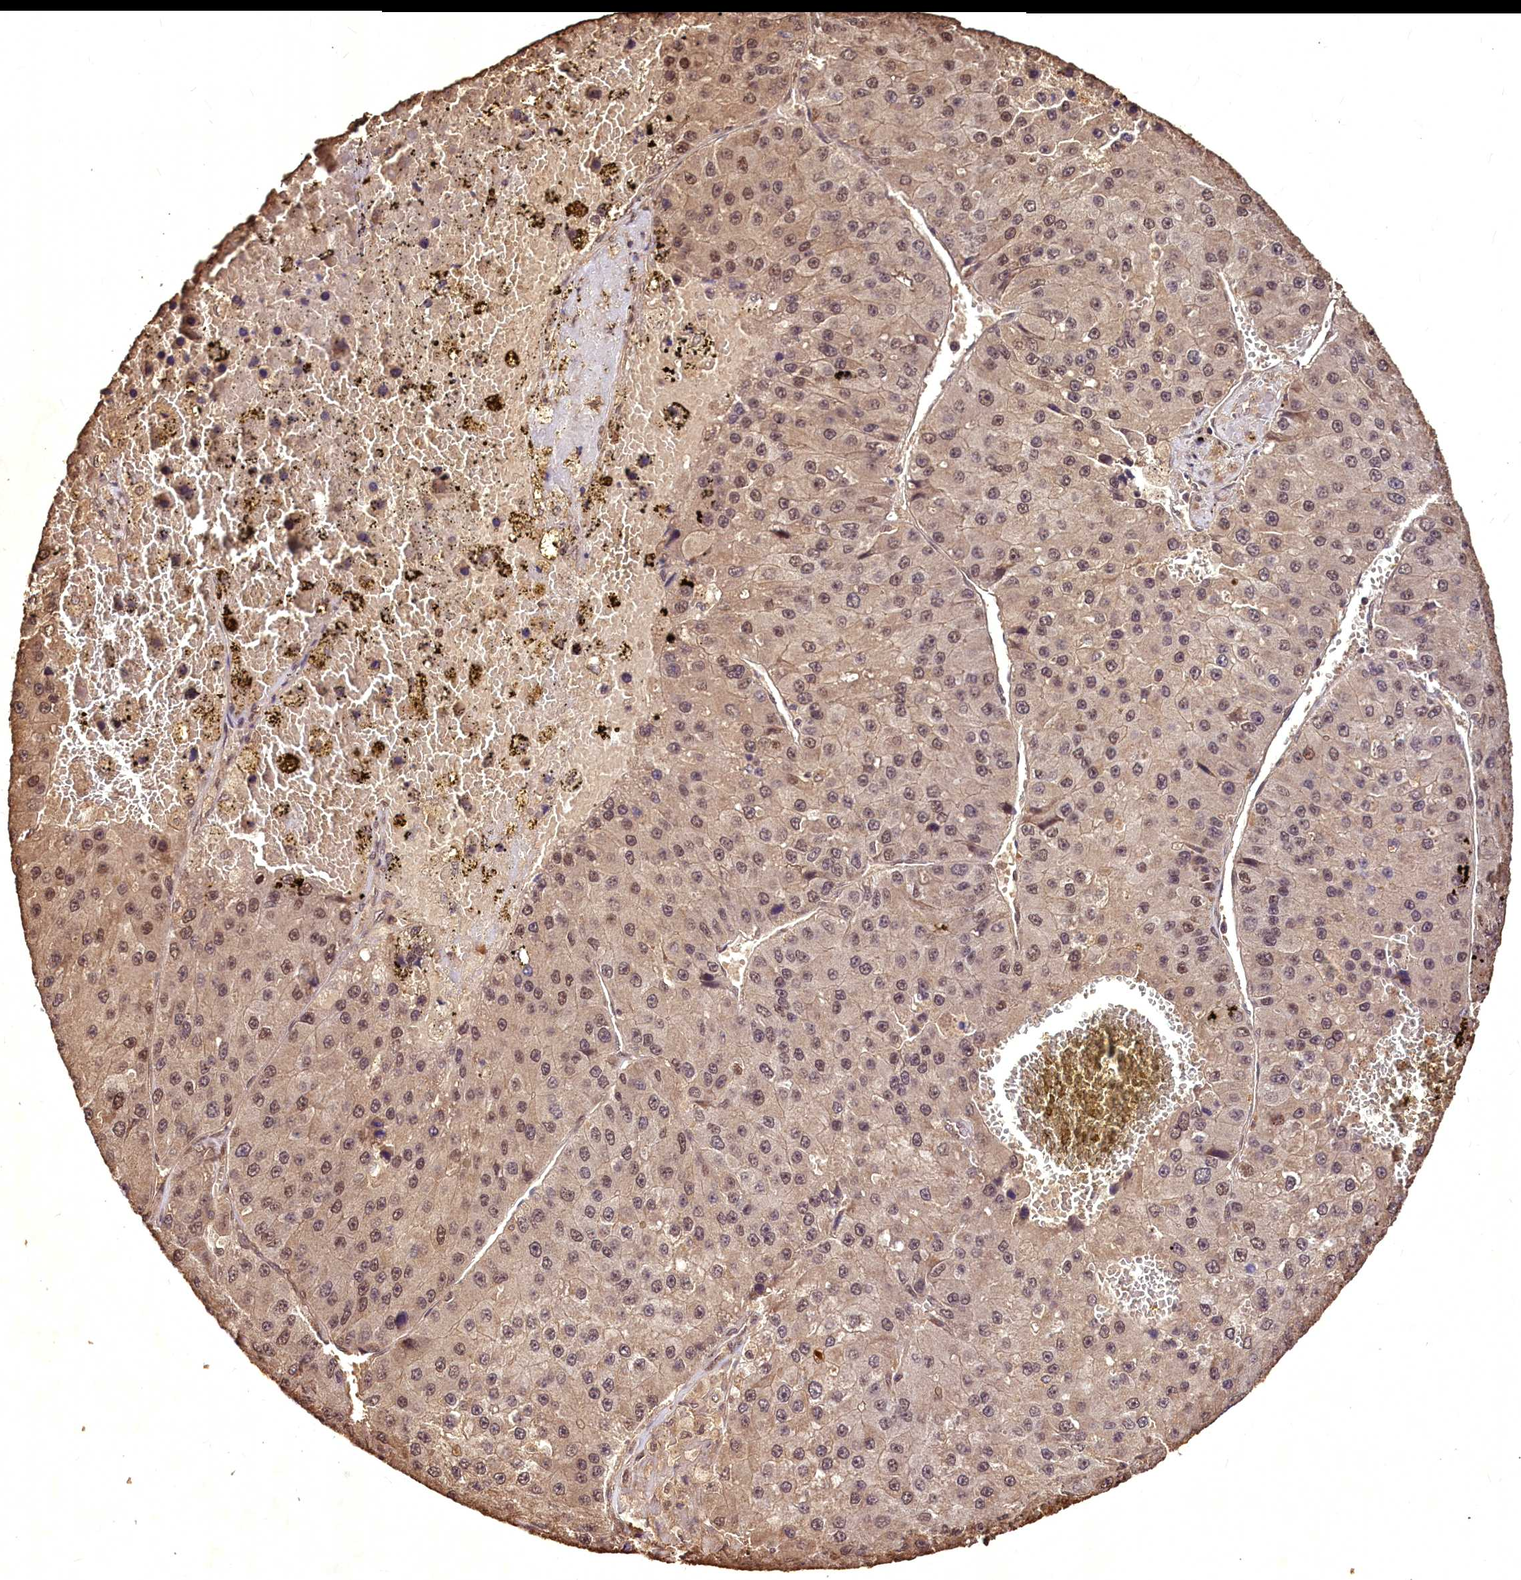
{"staining": {"intensity": "moderate", "quantity": ">75%", "location": "nuclear"}, "tissue": "liver cancer", "cell_type": "Tumor cells", "image_type": "cancer", "snomed": [{"axis": "morphology", "description": "Carcinoma, Hepatocellular, NOS"}, {"axis": "topography", "description": "Liver"}], "caption": "DAB (3,3'-diaminobenzidine) immunohistochemical staining of human hepatocellular carcinoma (liver) reveals moderate nuclear protein staining in about >75% of tumor cells.", "gene": "VPS51", "patient": {"sex": "female", "age": 73}}